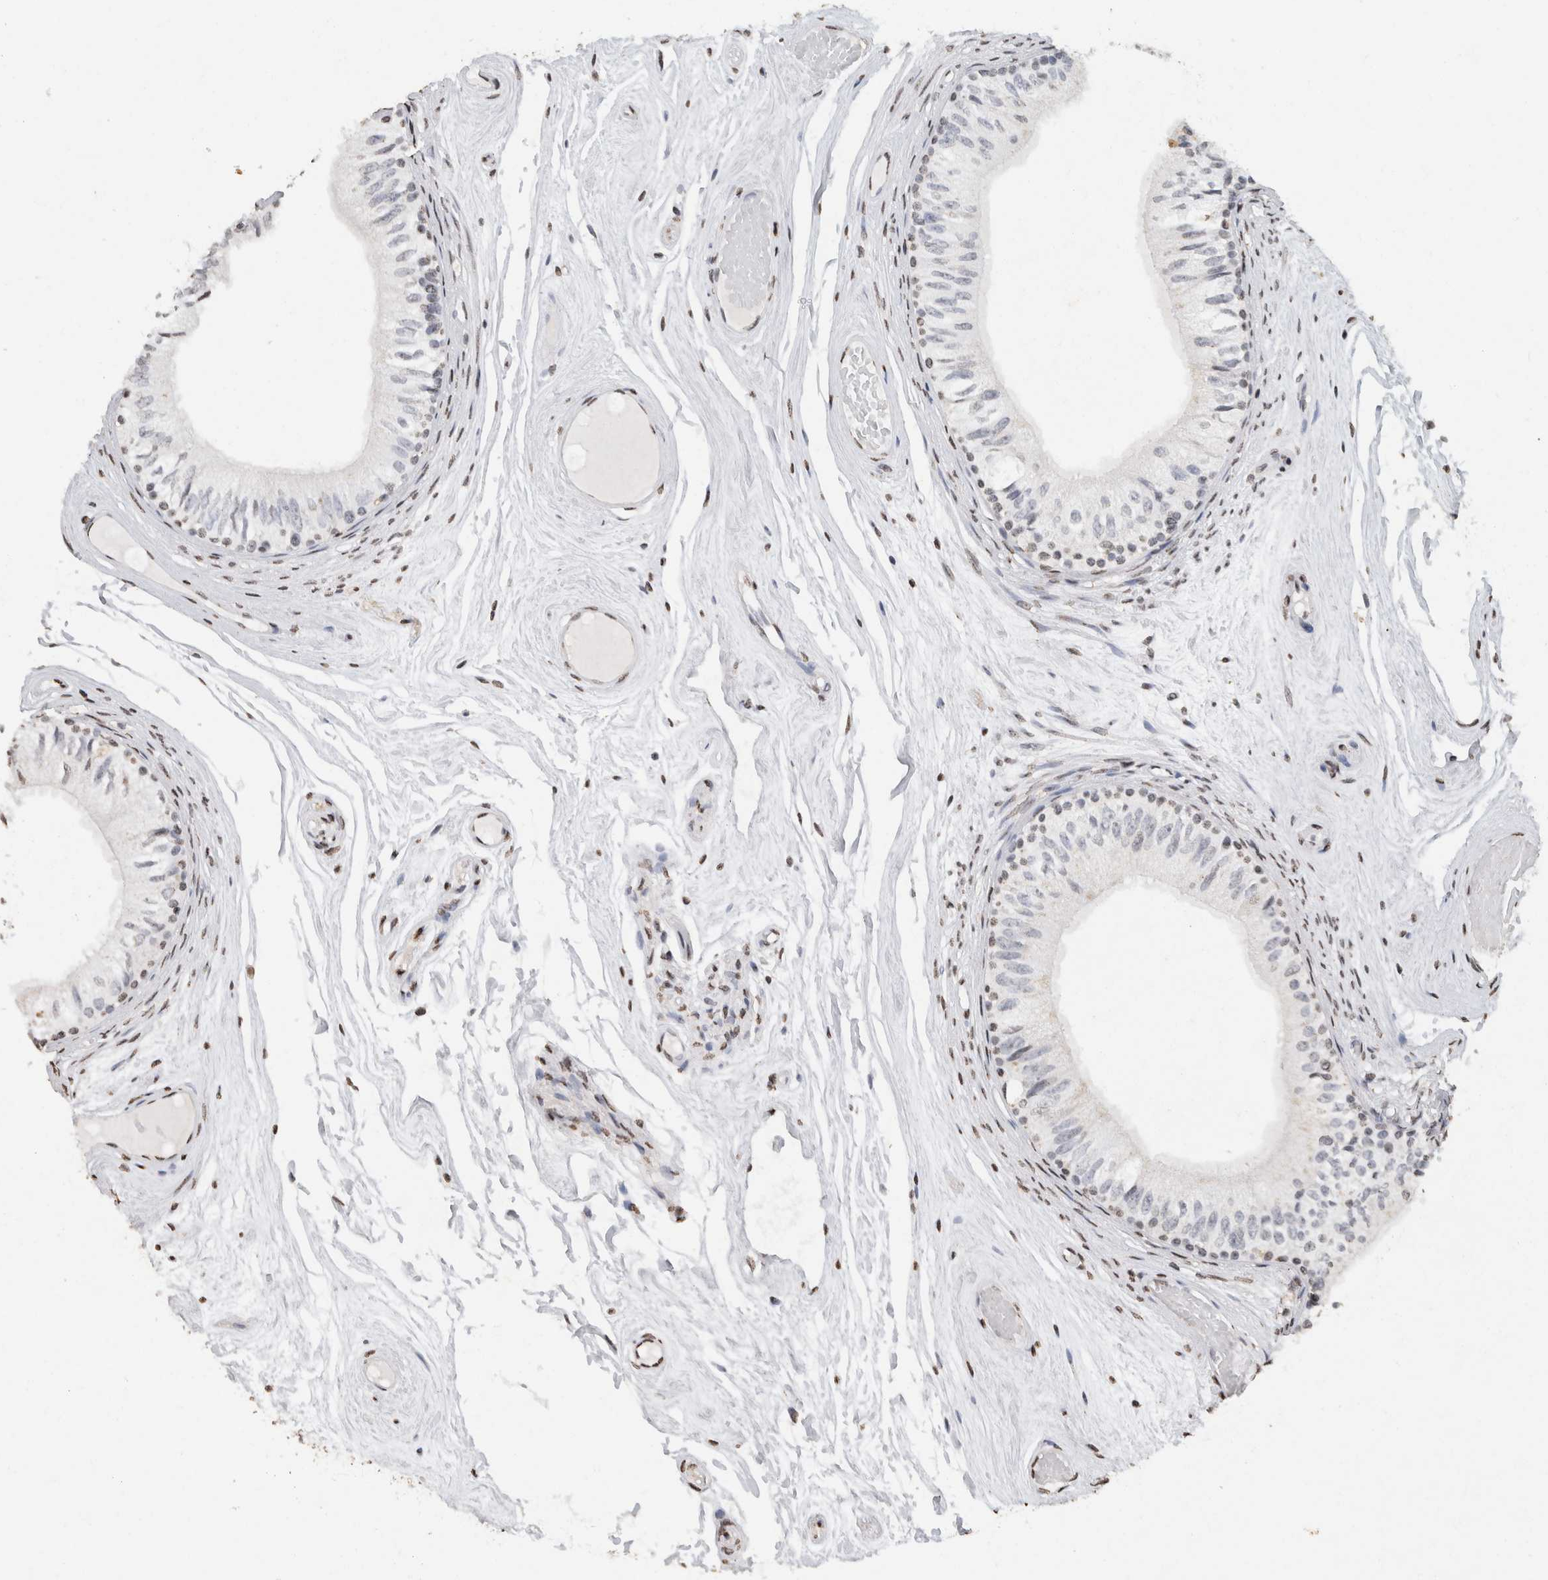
{"staining": {"intensity": "moderate", "quantity": "<25%", "location": "cytoplasmic/membranous"}, "tissue": "epididymis", "cell_type": "Glandular cells", "image_type": "normal", "snomed": [{"axis": "morphology", "description": "Normal tissue, NOS"}, {"axis": "topography", "description": "Epididymis"}], "caption": "Human epididymis stained for a protein (brown) reveals moderate cytoplasmic/membranous positive expression in about <25% of glandular cells.", "gene": "CNTN1", "patient": {"sex": "male", "age": 79}}